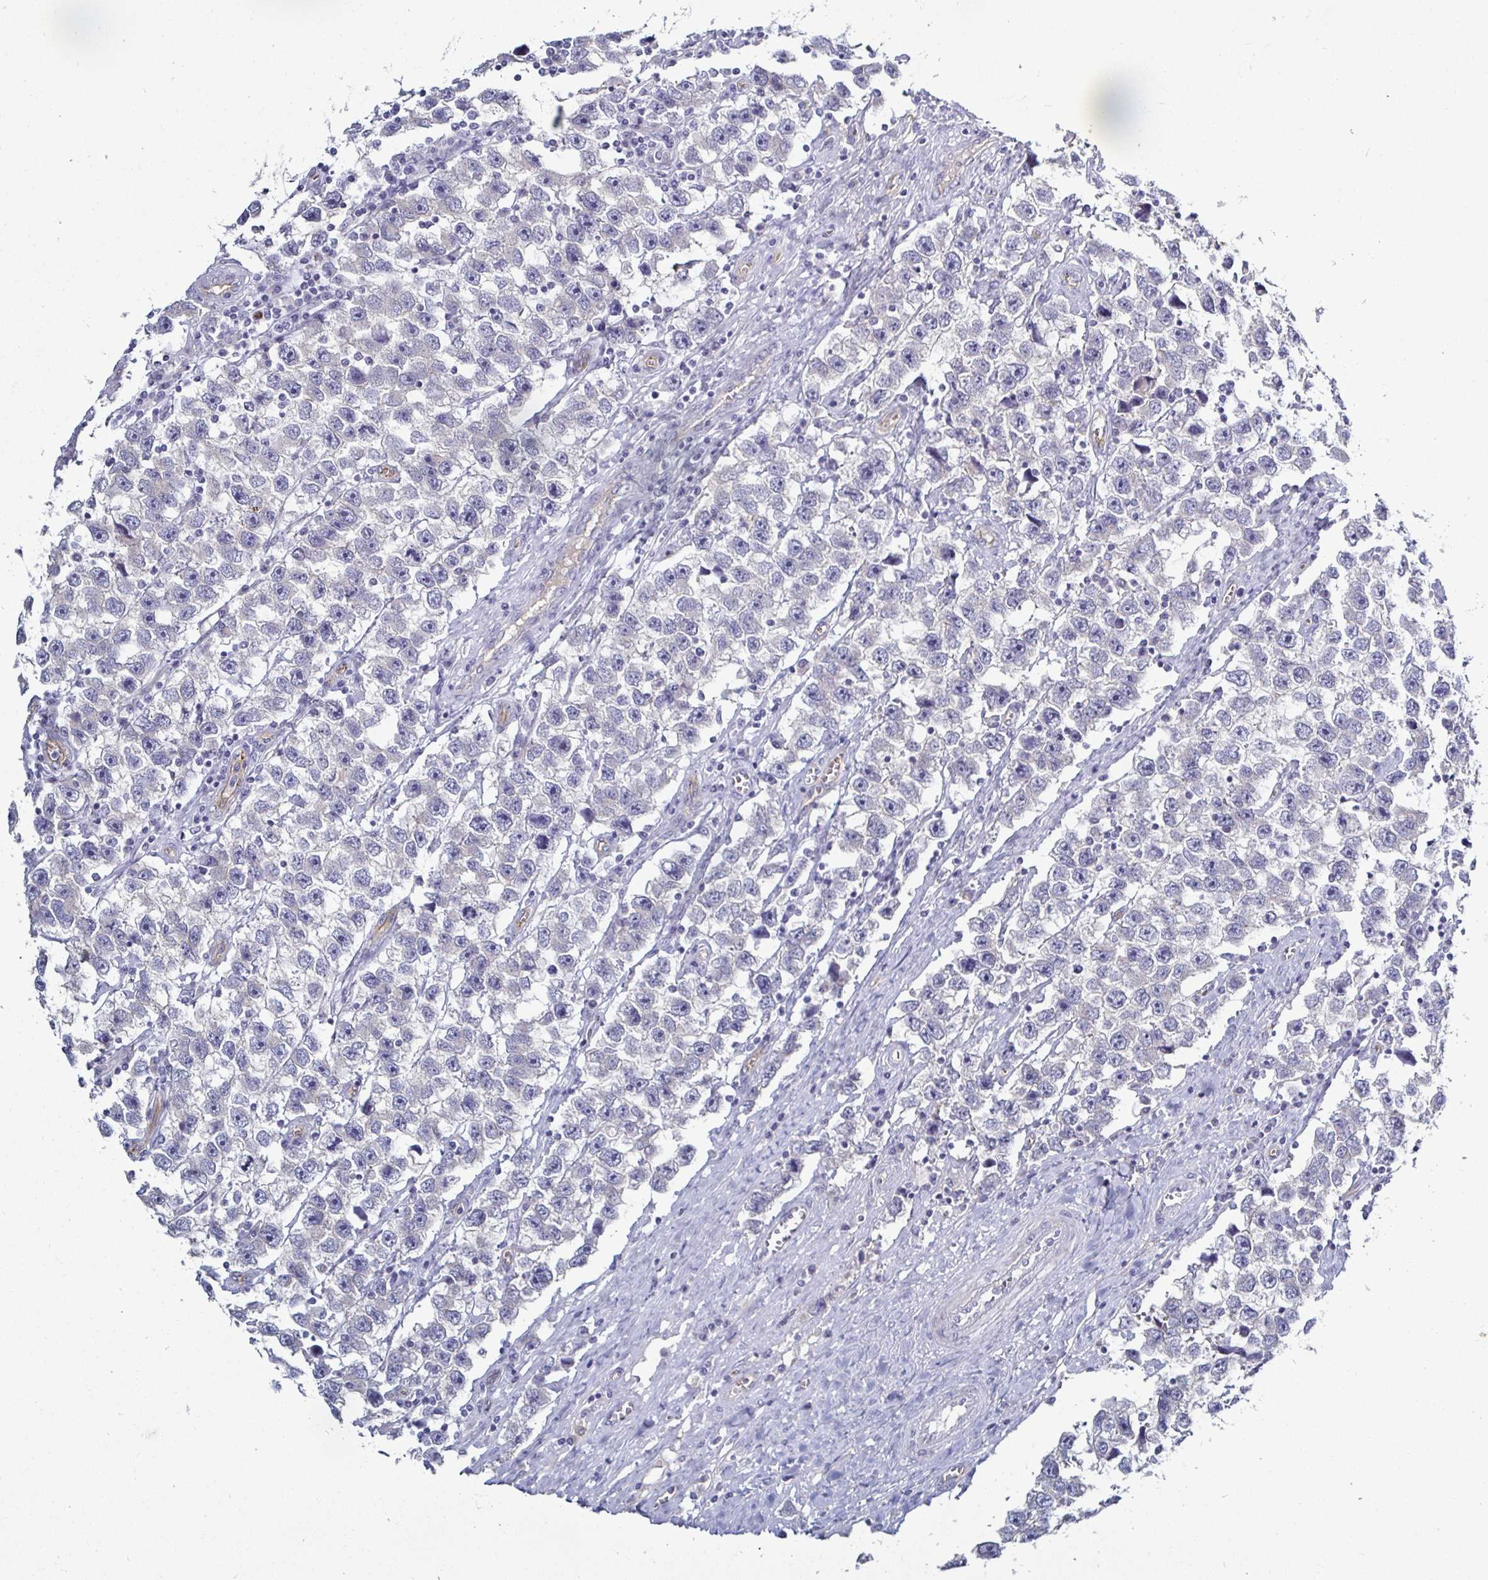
{"staining": {"intensity": "negative", "quantity": "none", "location": "none"}, "tissue": "testis cancer", "cell_type": "Tumor cells", "image_type": "cancer", "snomed": [{"axis": "morphology", "description": "Seminoma, NOS"}, {"axis": "topography", "description": "Testis"}], "caption": "Histopathology image shows no significant protein positivity in tumor cells of testis cancer (seminoma).", "gene": "ACSBG2", "patient": {"sex": "male", "age": 33}}